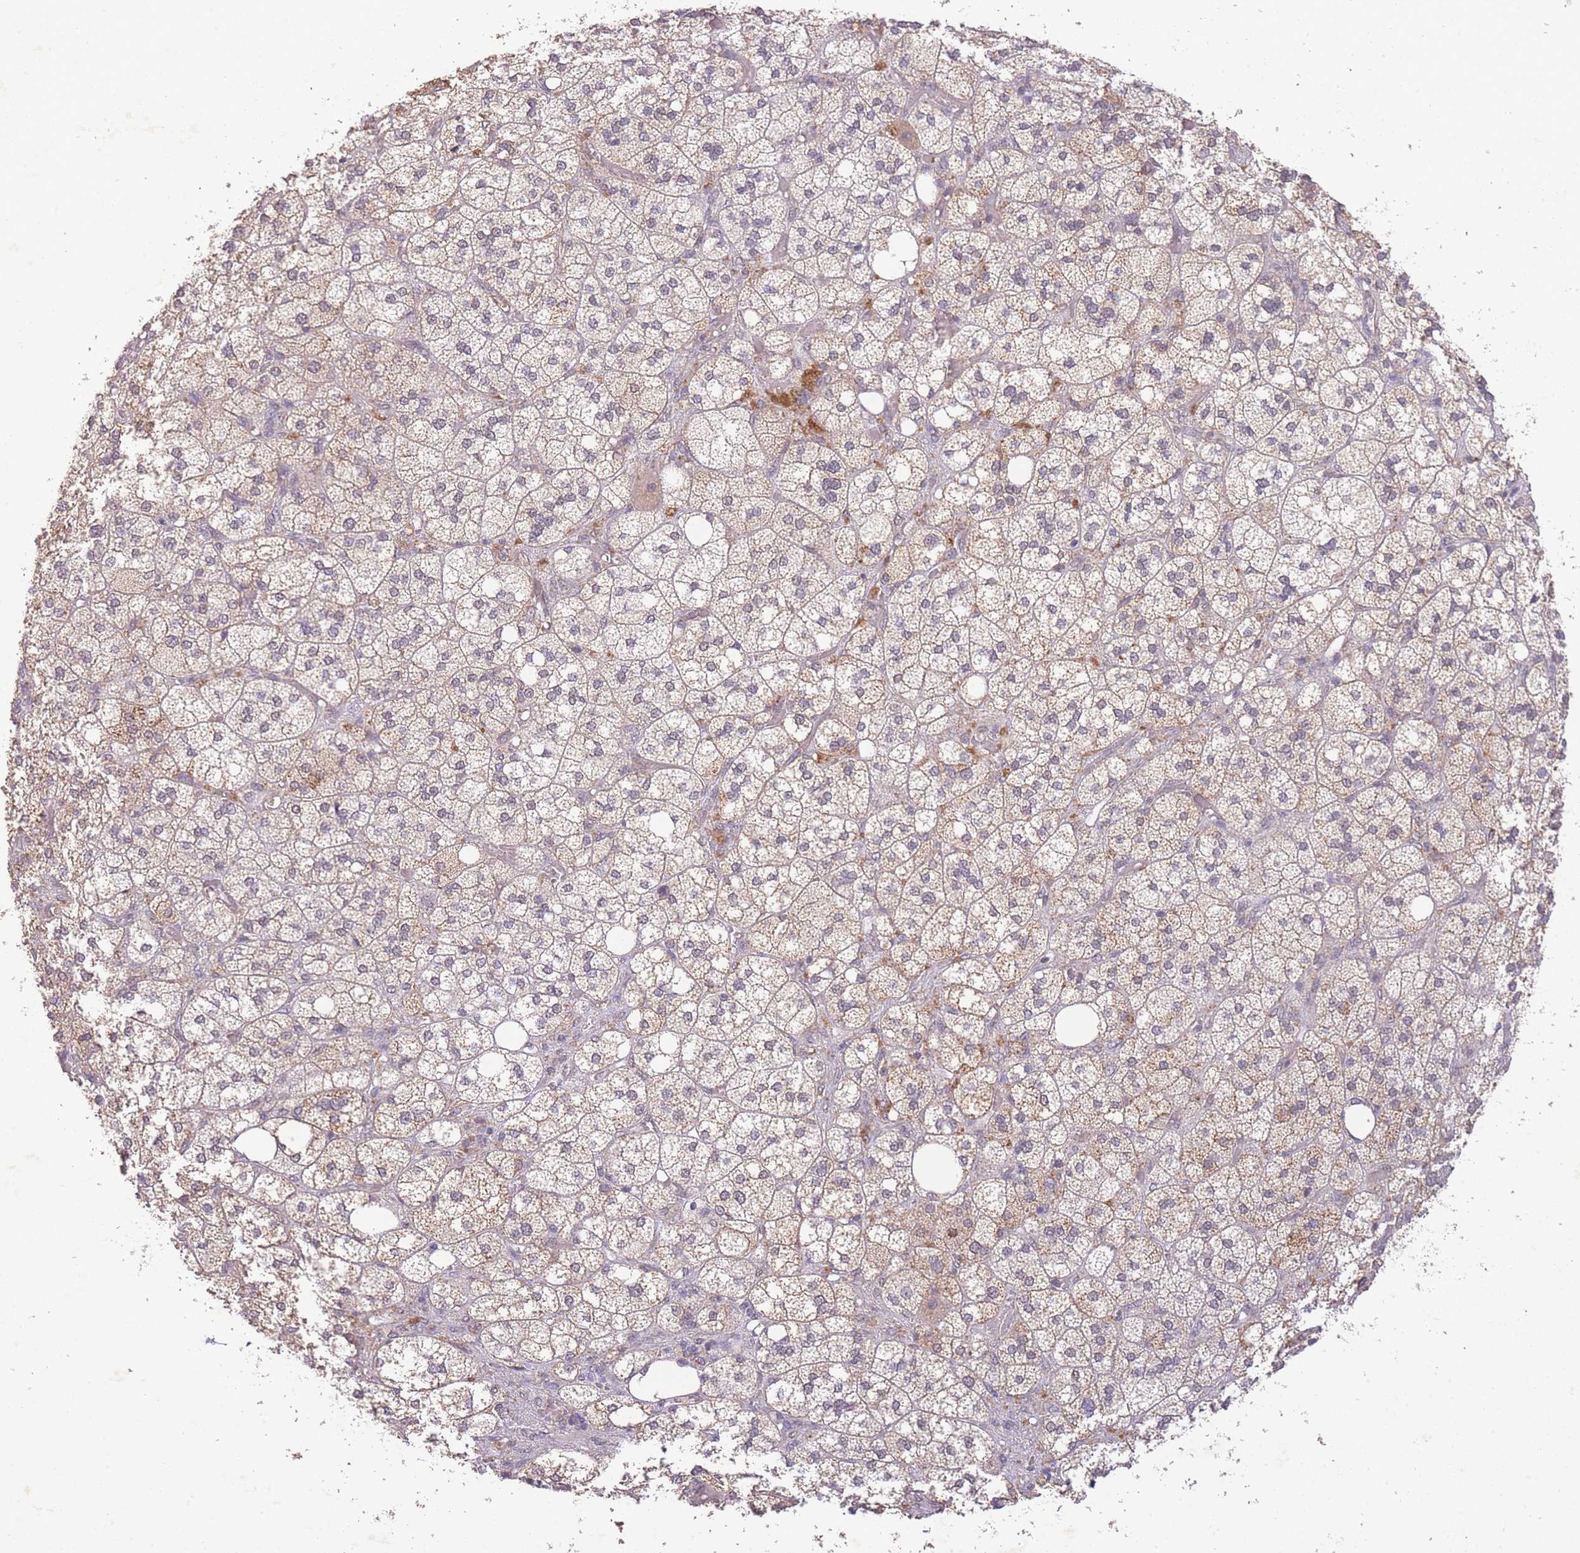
{"staining": {"intensity": "moderate", "quantity": "25%-75%", "location": "cytoplasmic/membranous"}, "tissue": "adrenal gland", "cell_type": "Glandular cells", "image_type": "normal", "snomed": [{"axis": "morphology", "description": "Normal tissue, NOS"}, {"axis": "topography", "description": "Adrenal gland"}], "caption": "Unremarkable adrenal gland demonstrates moderate cytoplasmic/membranous positivity in approximately 25%-75% of glandular cells (brown staining indicates protein expression, while blue staining denotes nuclei)..", "gene": "RNF144B", "patient": {"sex": "male", "age": 61}}